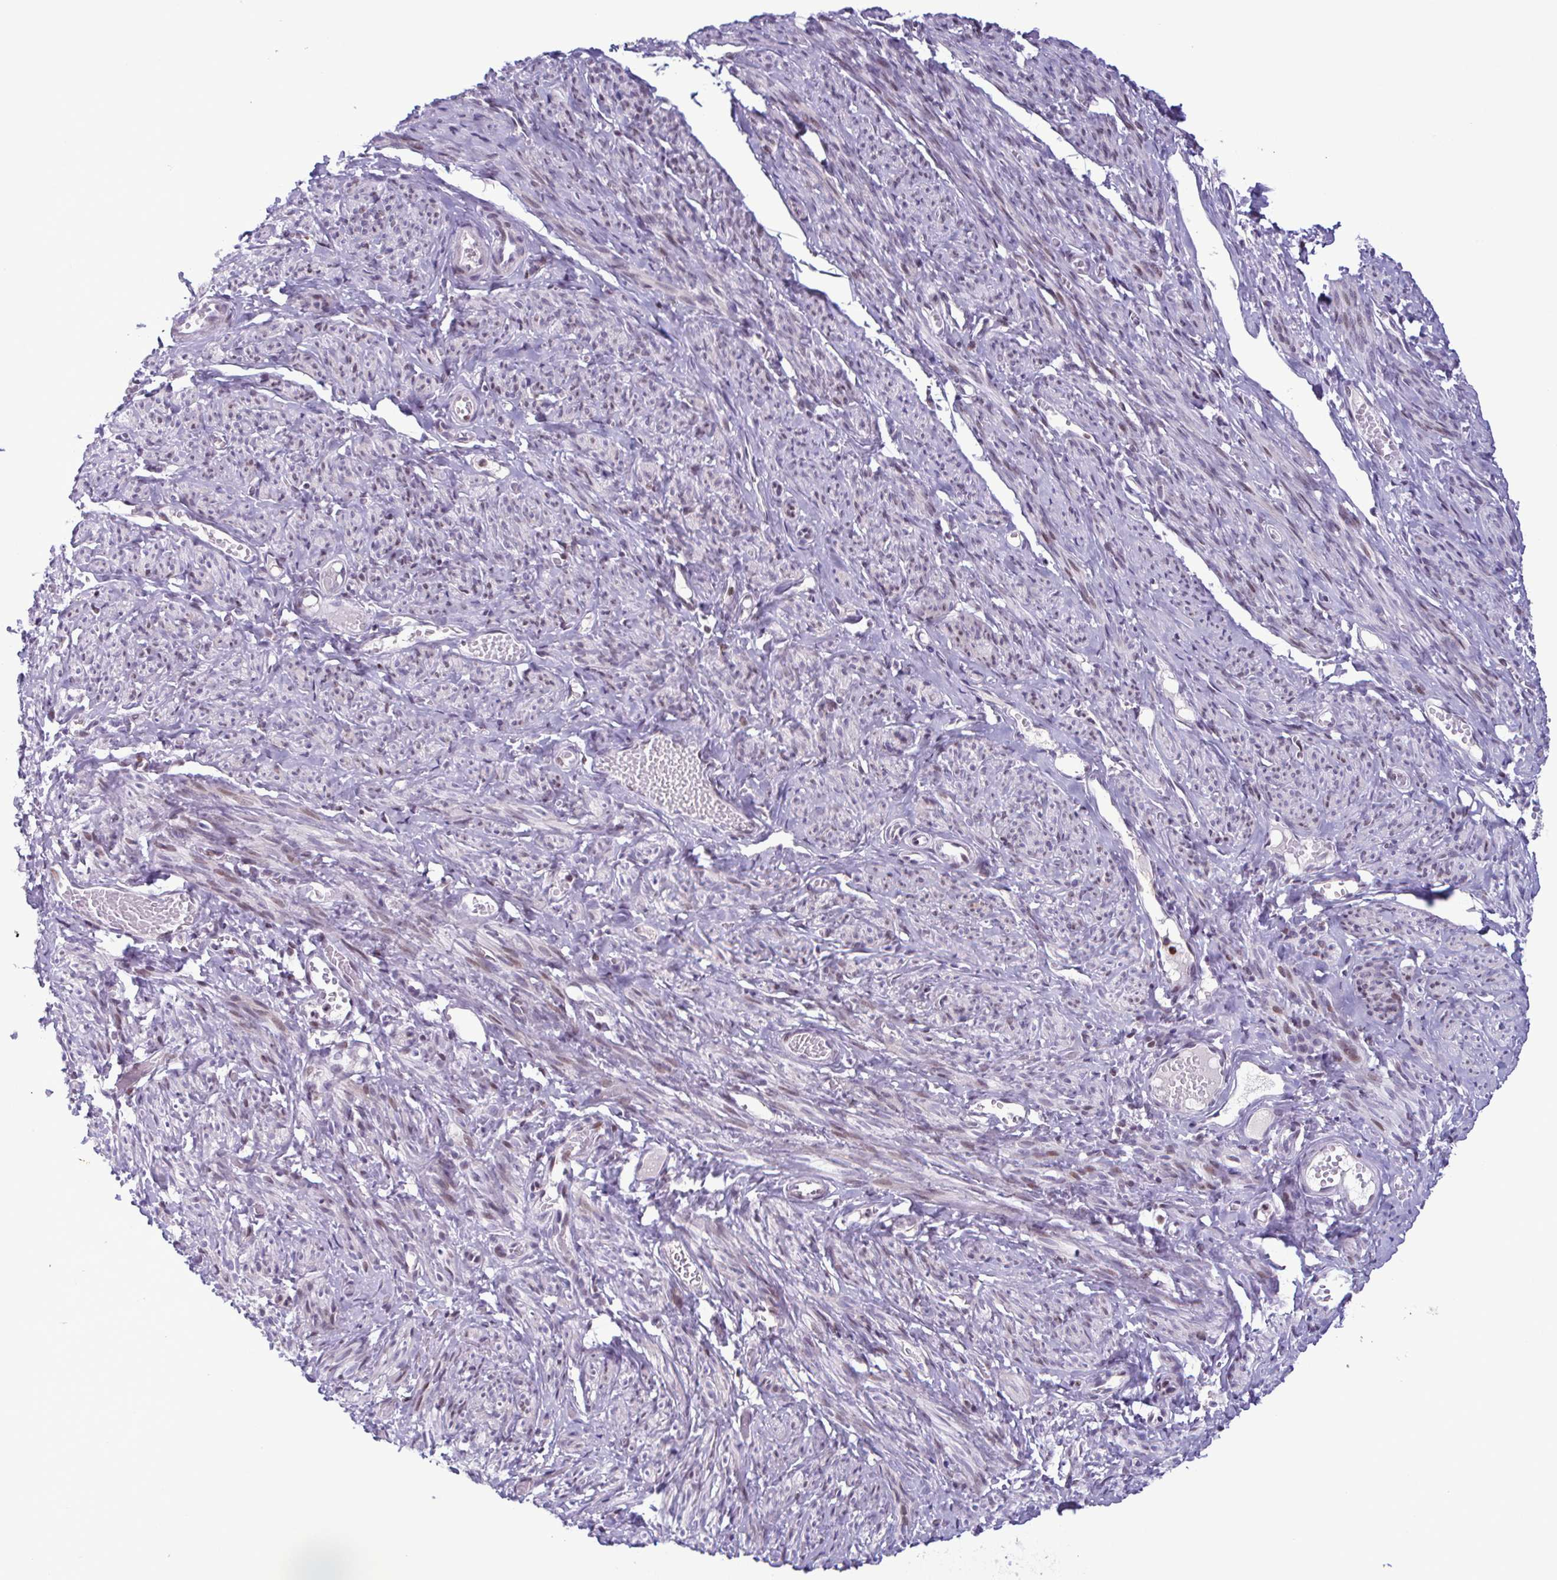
{"staining": {"intensity": "weak", "quantity": "<25%", "location": "nuclear"}, "tissue": "smooth muscle", "cell_type": "Smooth muscle cells", "image_type": "normal", "snomed": [{"axis": "morphology", "description": "Normal tissue, NOS"}, {"axis": "topography", "description": "Smooth muscle"}], "caption": "High power microscopy micrograph of an immunohistochemistry photomicrograph of unremarkable smooth muscle, revealing no significant expression in smooth muscle cells. (DAB (3,3'-diaminobenzidine) immunohistochemistry with hematoxylin counter stain).", "gene": "IRF1", "patient": {"sex": "female", "age": 65}}